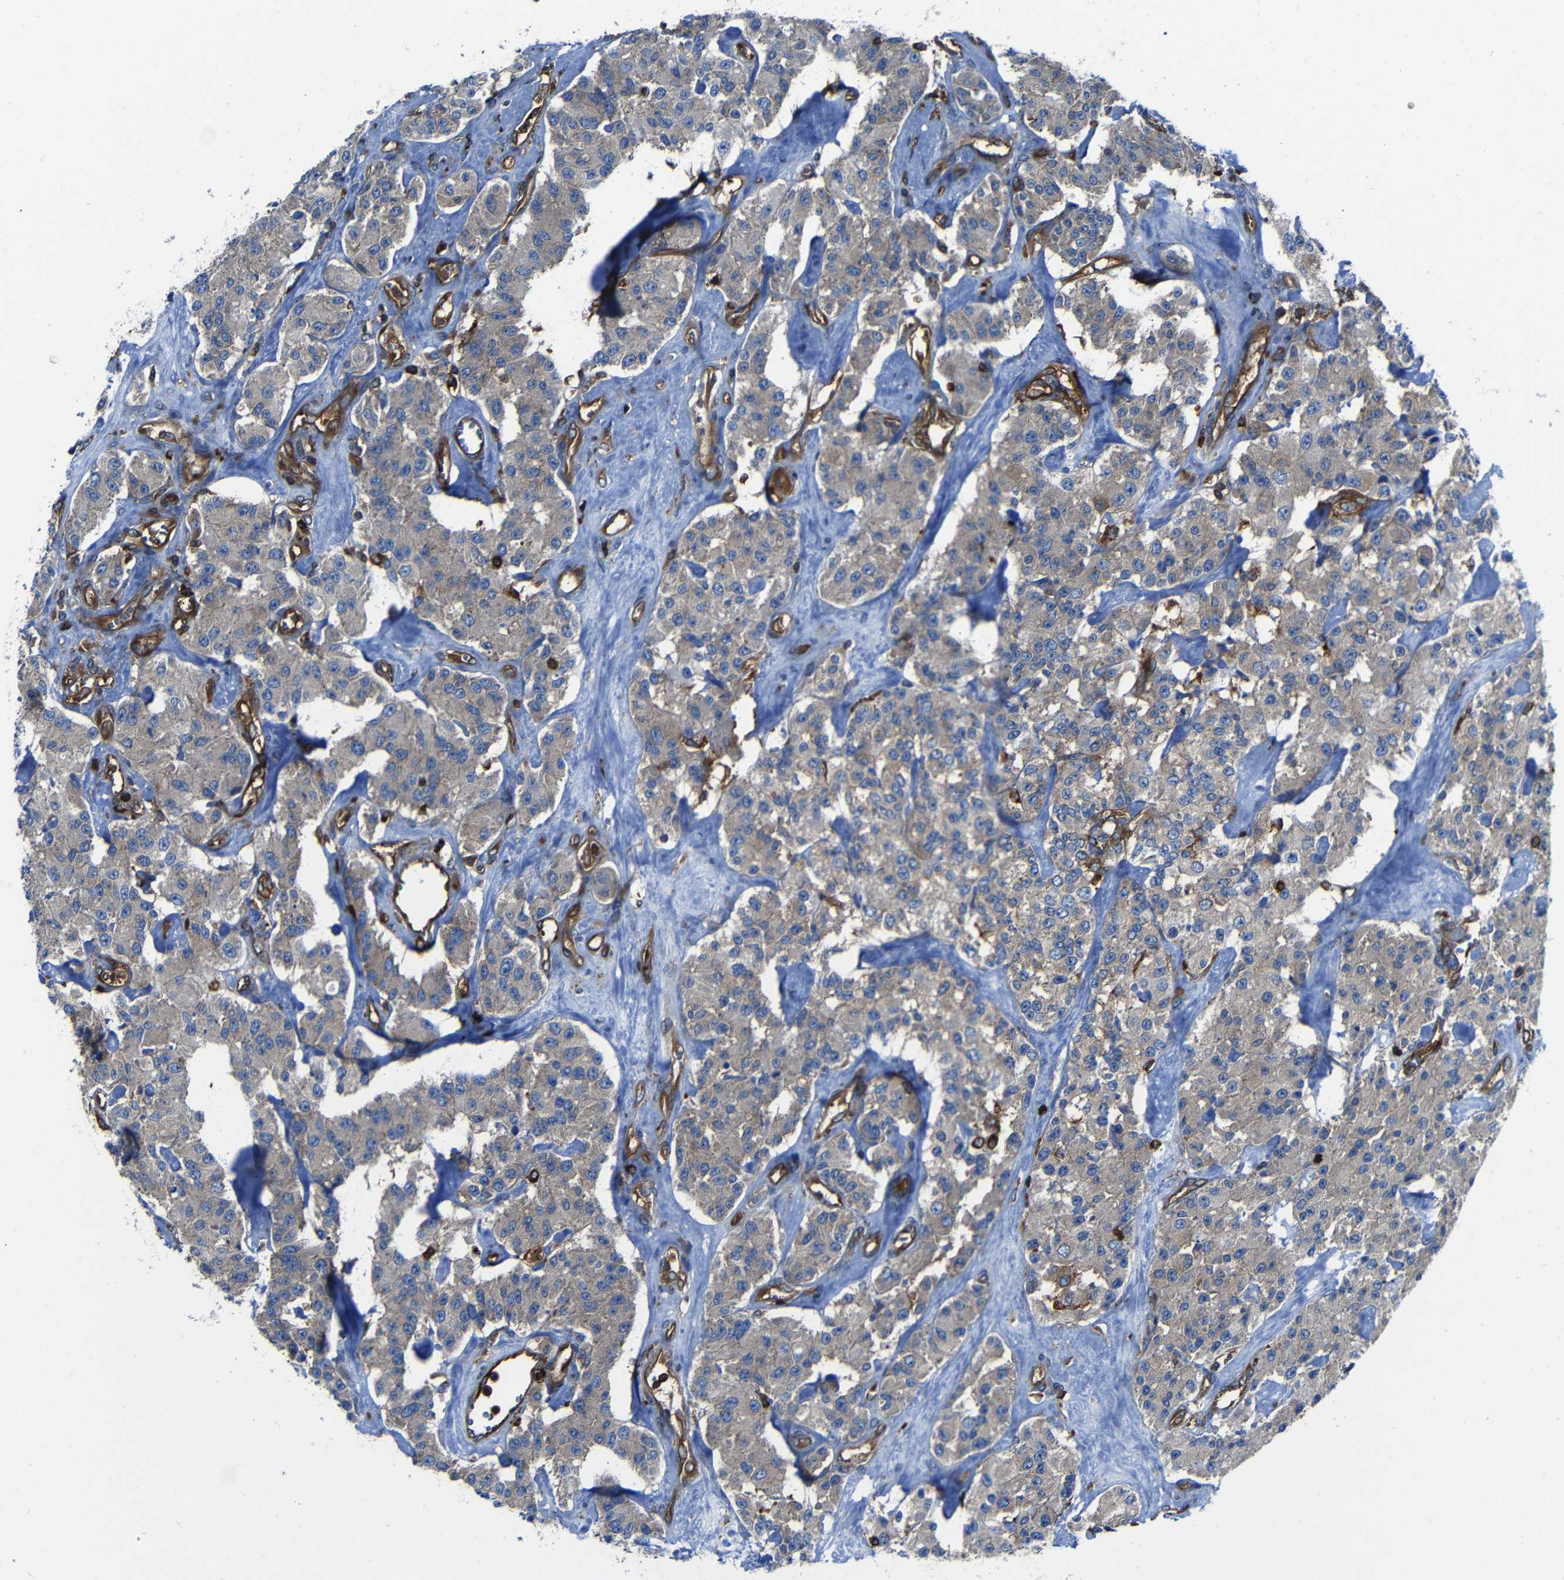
{"staining": {"intensity": "weak", "quantity": ">75%", "location": "cytoplasmic/membranous"}, "tissue": "carcinoid", "cell_type": "Tumor cells", "image_type": "cancer", "snomed": [{"axis": "morphology", "description": "Carcinoid, malignant, NOS"}, {"axis": "topography", "description": "Pancreas"}], "caption": "Carcinoid tissue reveals weak cytoplasmic/membranous positivity in approximately >75% of tumor cells, visualized by immunohistochemistry.", "gene": "ARHGEF1", "patient": {"sex": "male", "age": 41}}